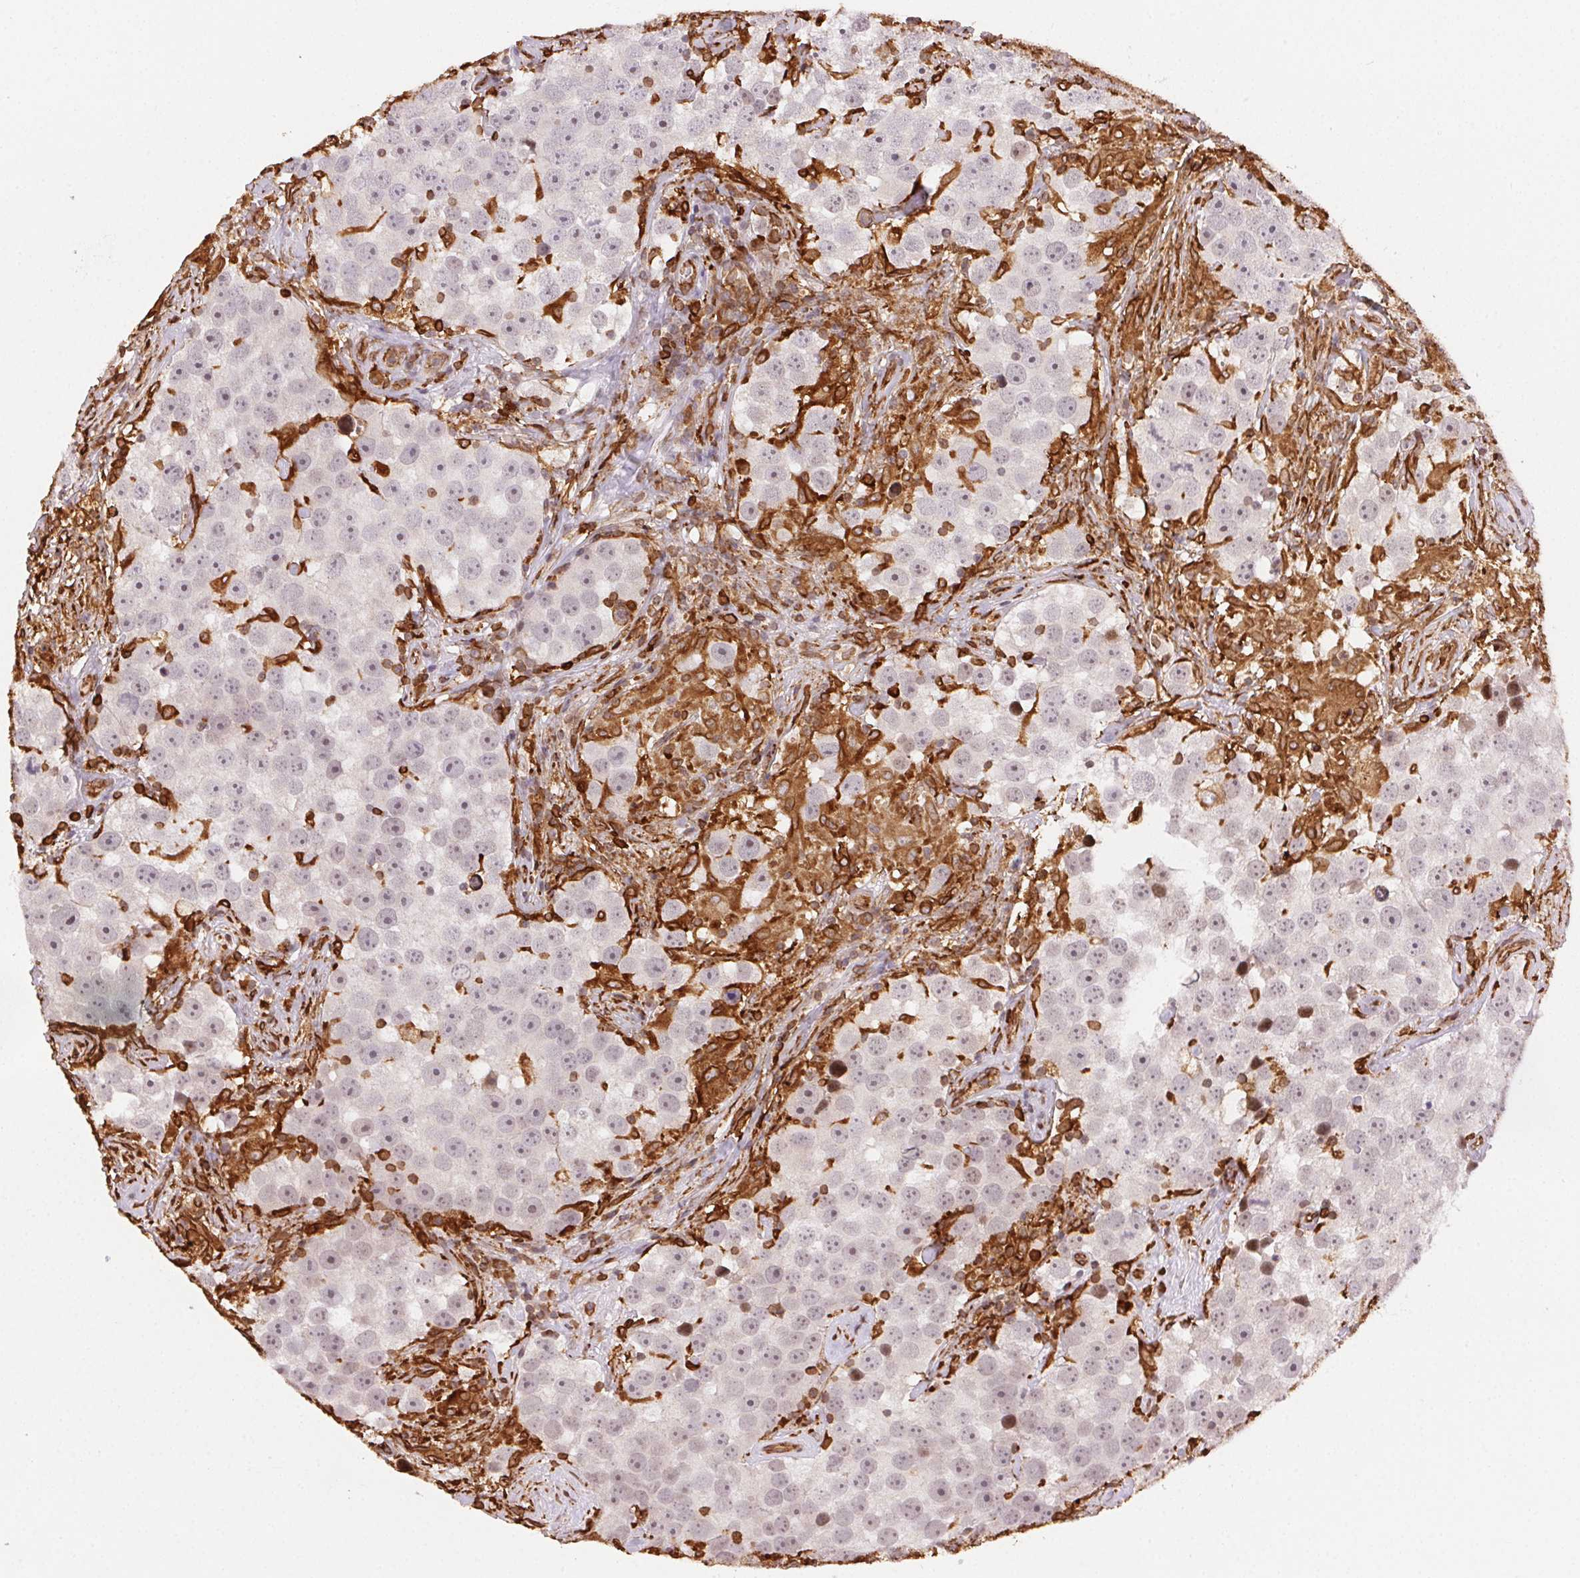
{"staining": {"intensity": "weak", "quantity": "<25%", "location": "nuclear"}, "tissue": "testis cancer", "cell_type": "Tumor cells", "image_type": "cancer", "snomed": [{"axis": "morphology", "description": "Seminoma, NOS"}, {"axis": "topography", "description": "Testis"}], "caption": "Immunohistochemistry (IHC) image of neoplastic tissue: human testis seminoma stained with DAB (3,3'-diaminobenzidine) shows no significant protein expression in tumor cells. (DAB immunohistochemistry (IHC) with hematoxylin counter stain).", "gene": "RNASET2", "patient": {"sex": "male", "age": 49}}